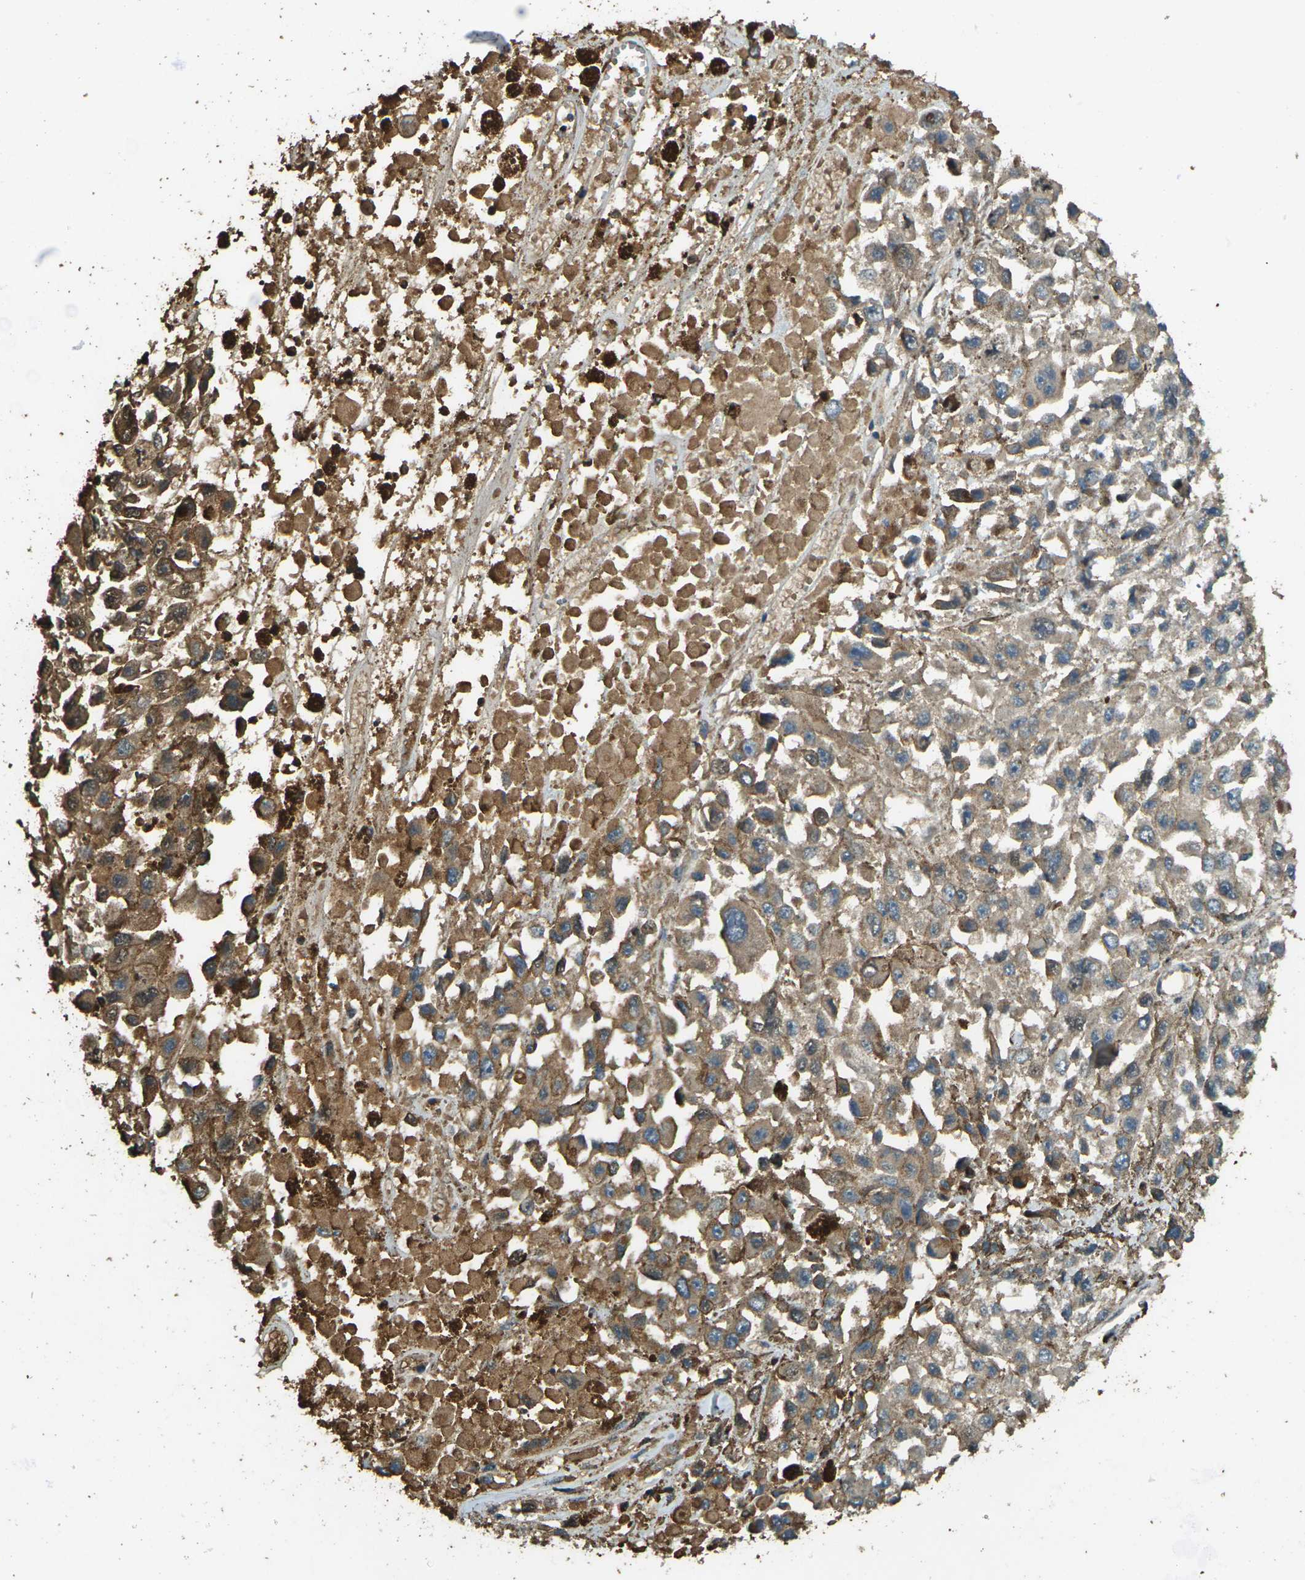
{"staining": {"intensity": "moderate", "quantity": ">75%", "location": "cytoplasmic/membranous"}, "tissue": "melanoma", "cell_type": "Tumor cells", "image_type": "cancer", "snomed": [{"axis": "morphology", "description": "Malignant melanoma, Metastatic site"}, {"axis": "topography", "description": "Lymph node"}], "caption": "Protein expression analysis of melanoma shows moderate cytoplasmic/membranous expression in approximately >75% of tumor cells. Immunohistochemistry stains the protein of interest in brown and the nuclei are stained blue.", "gene": "CYP1B1", "patient": {"sex": "male", "age": 59}}